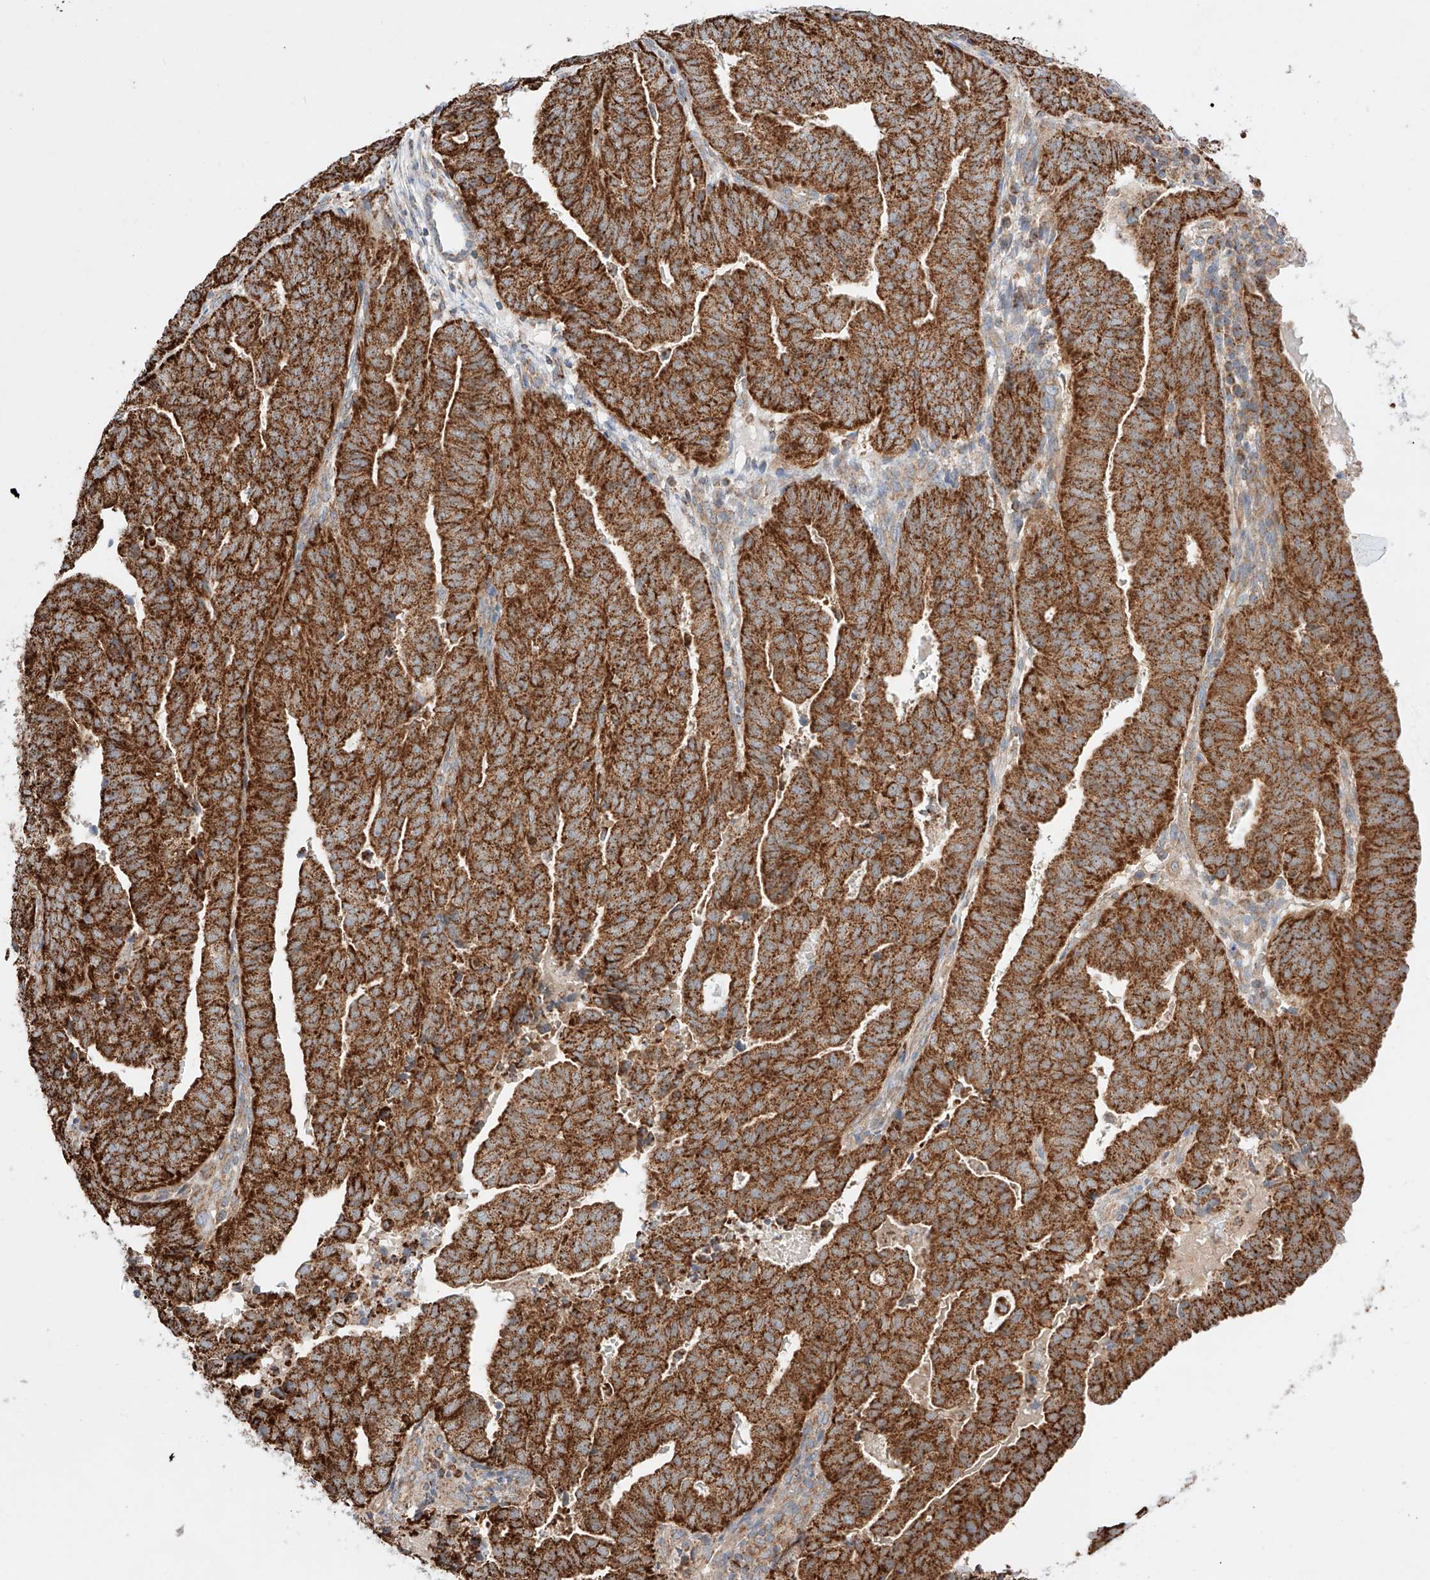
{"staining": {"intensity": "strong", "quantity": ">75%", "location": "cytoplasmic/membranous"}, "tissue": "endometrial cancer", "cell_type": "Tumor cells", "image_type": "cancer", "snomed": [{"axis": "morphology", "description": "Adenocarcinoma, NOS"}, {"axis": "topography", "description": "Uterus"}], "caption": "Immunohistochemical staining of endometrial adenocarcinoma demonstrates high levels of strong cytoplasmic/membranous positivity in approximately >75% of tumor cells.", "gene": "KTI12", "patient": {"sex": "female", "age": 77}}